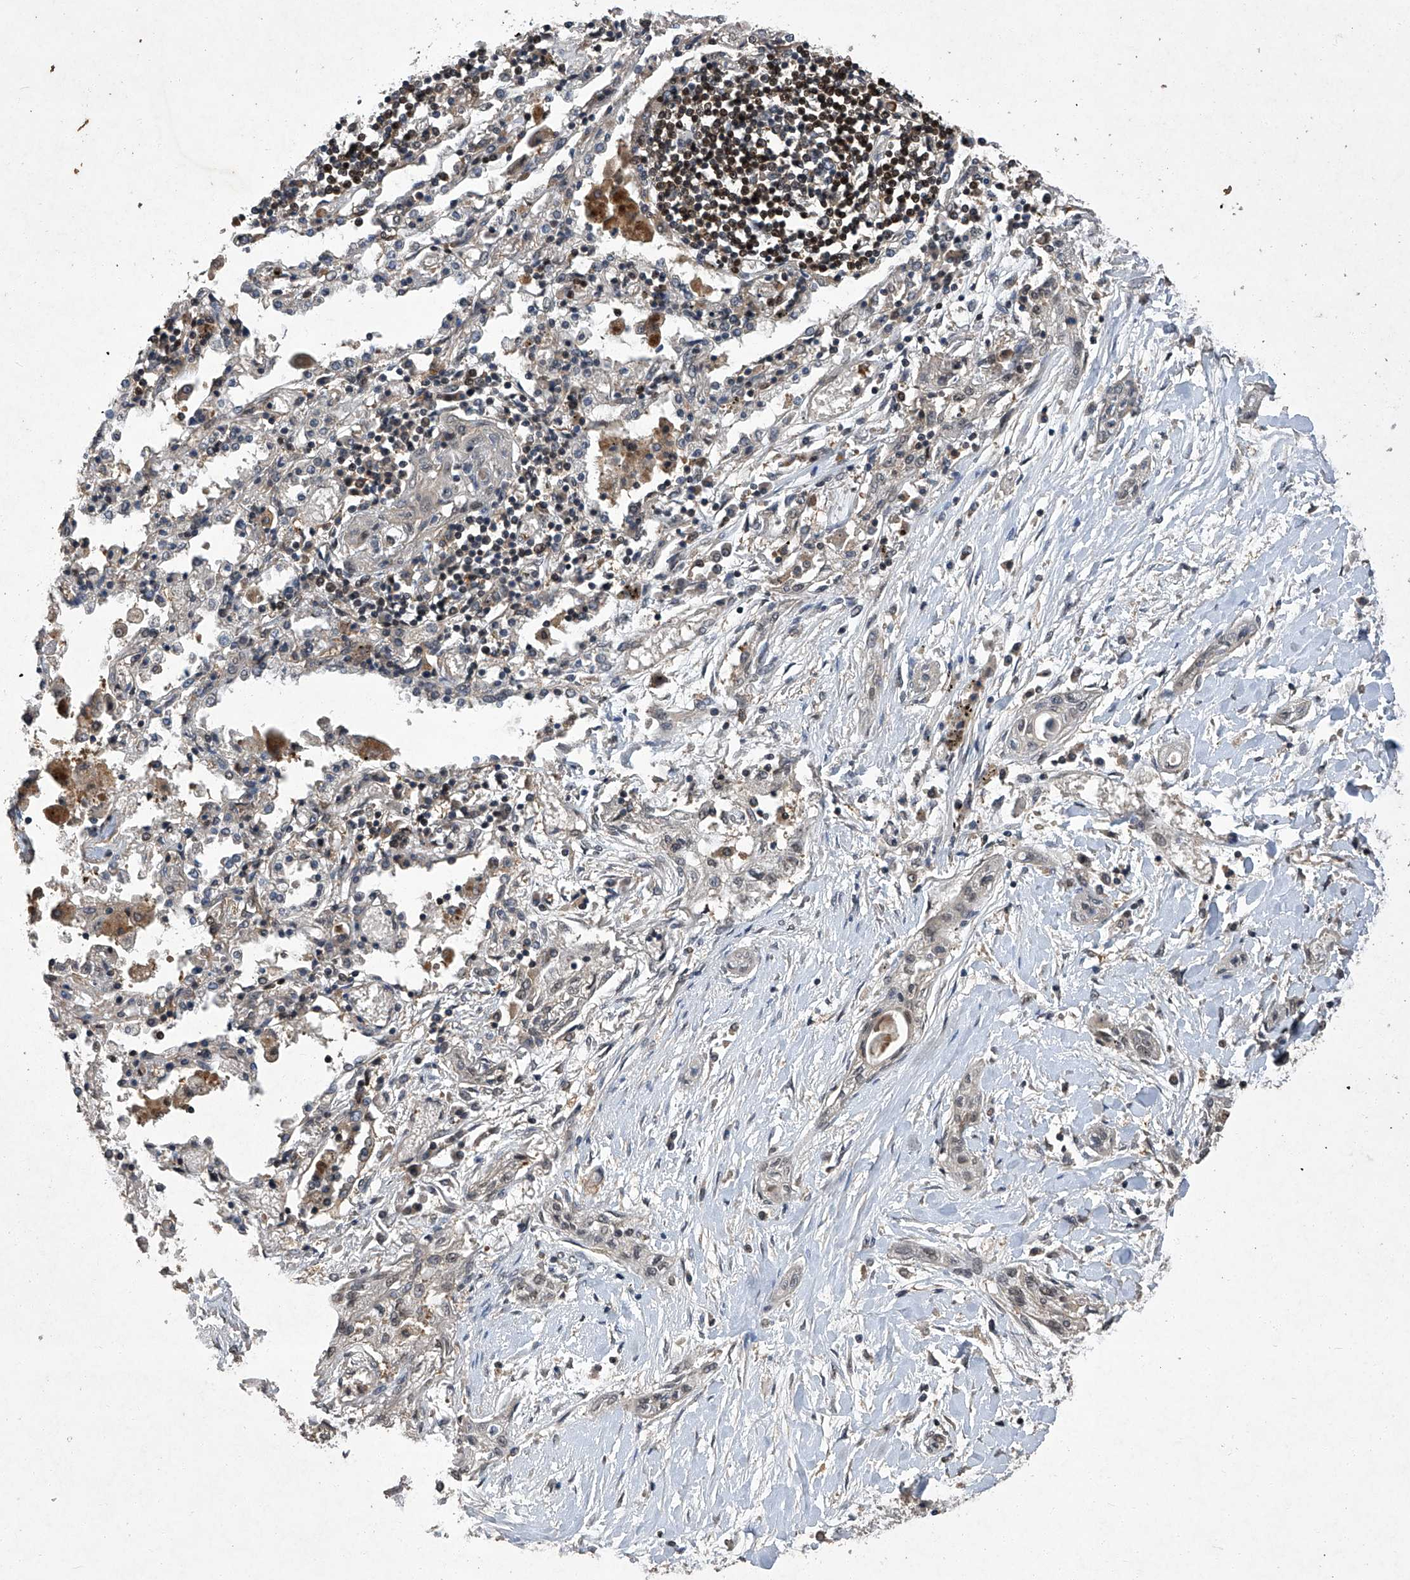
{"staining": {"intensity": "negative", "quantity": "none", "location": "none"}, "tissue": "lung cancer", "cell_type": "Tumor cells", "image_type": "cancer", "snomed": [{"axis": "morphology", "description": "Squamous cell carcinoma, NOS"}, {"axis": "topography", "description": "Lung"}], "caption": "High power microscopy photomicrograph of an immunohistochemistry histopathology image of squamous cell carcinoma (lung), revealing no significant positivity in tumor cells.", "gene": "TSNAX", "patient": {"sex": "female", "age": 47}}